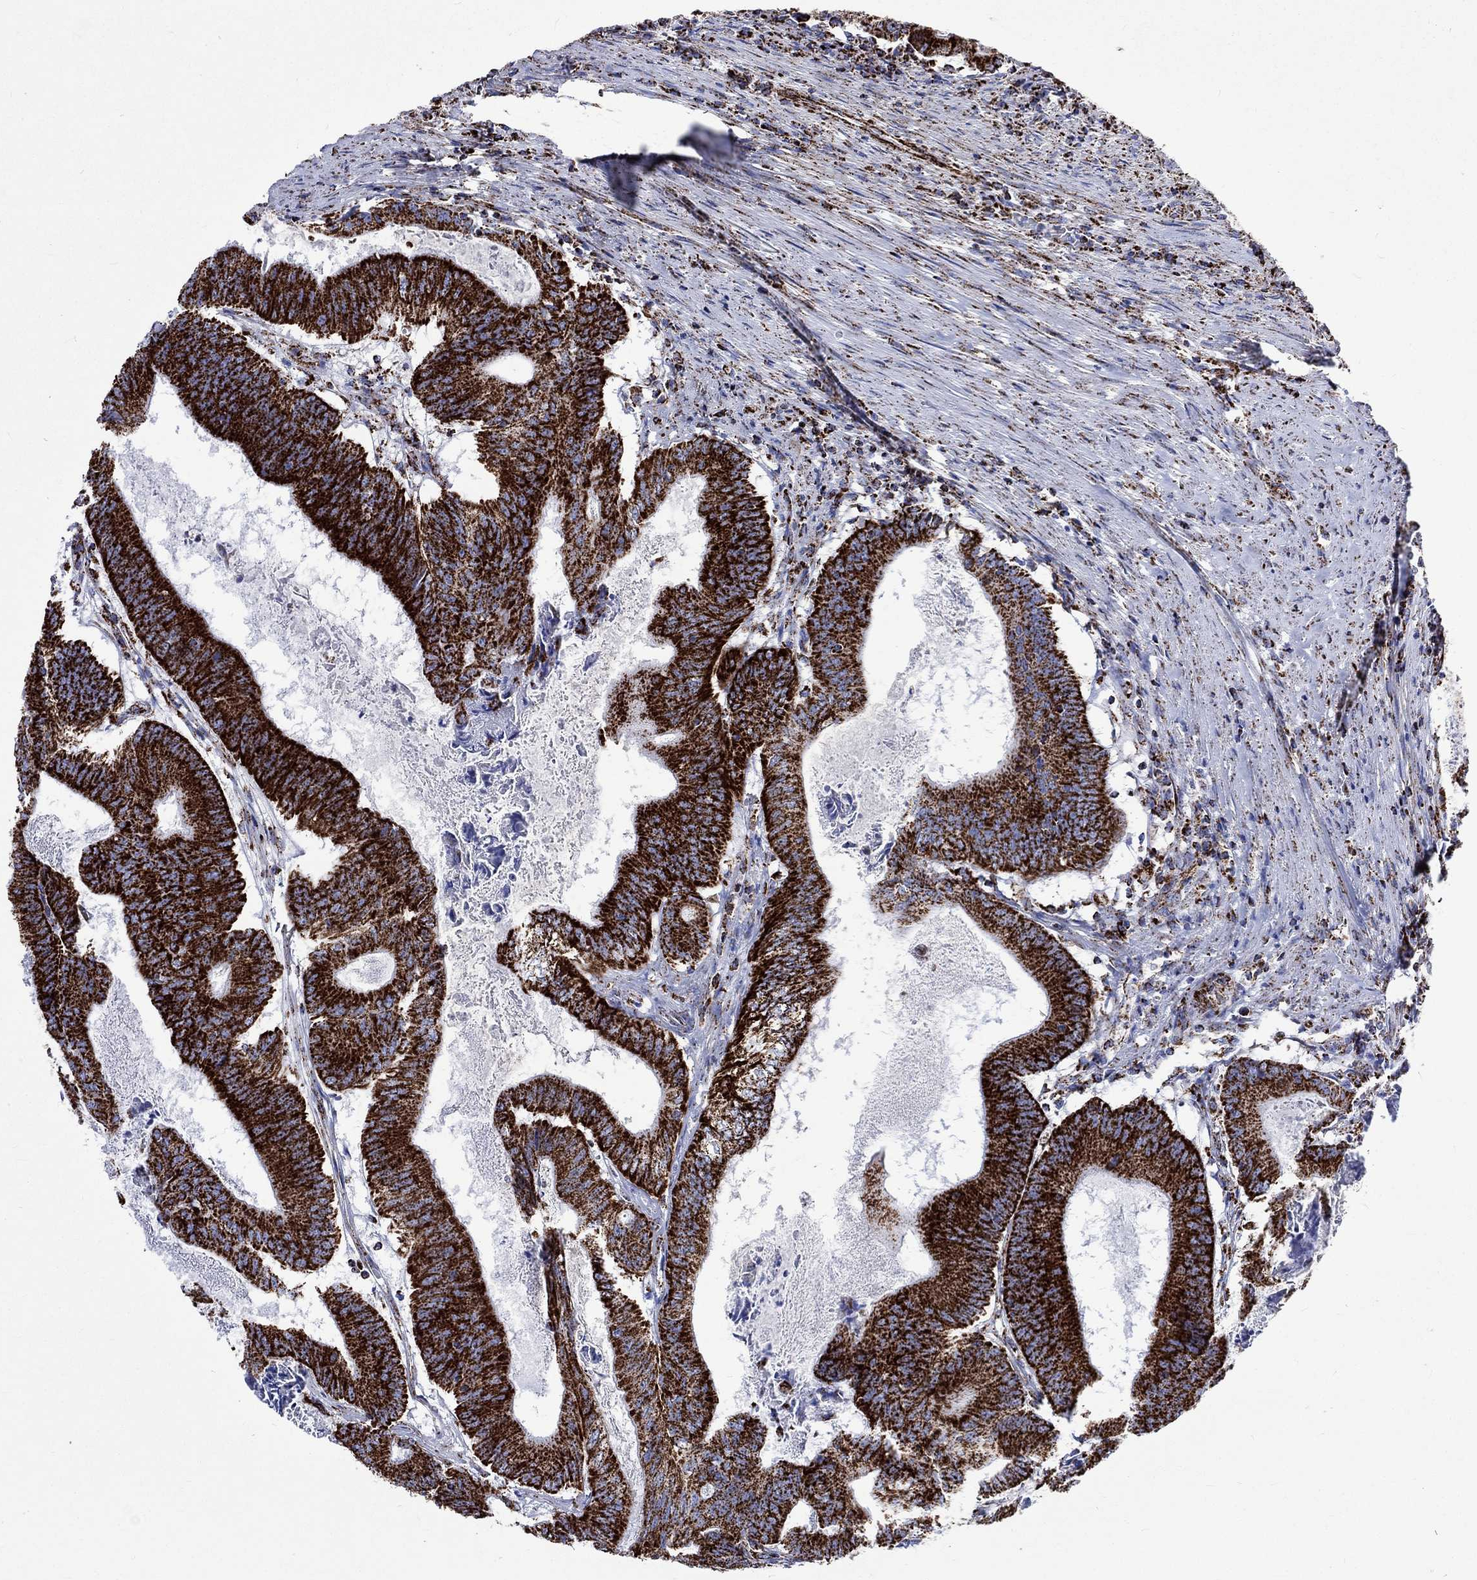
{"staining": {"intensity": "strong", "quantity": ">75%", "location": "cytoplasmic/membranous"}, "tissue": "colorectal cancer", "cell_type": "Tumor cells", "image_type": "cancer", "snomed": [{"axis": "morphology", "description": "Adenocarcinoma, NOS"}, {"axis": "topography", "description": "Colon"}], "caption": "Immunohistochemical staining of human colorectal cancer (adenocarcinoma) exhibits high levels of strong cytoplasmic/membranous protein expression in approximately >75% of tumor cells.", "gene": "RCE1", "patient": {"sex": "female", "age": 70}}